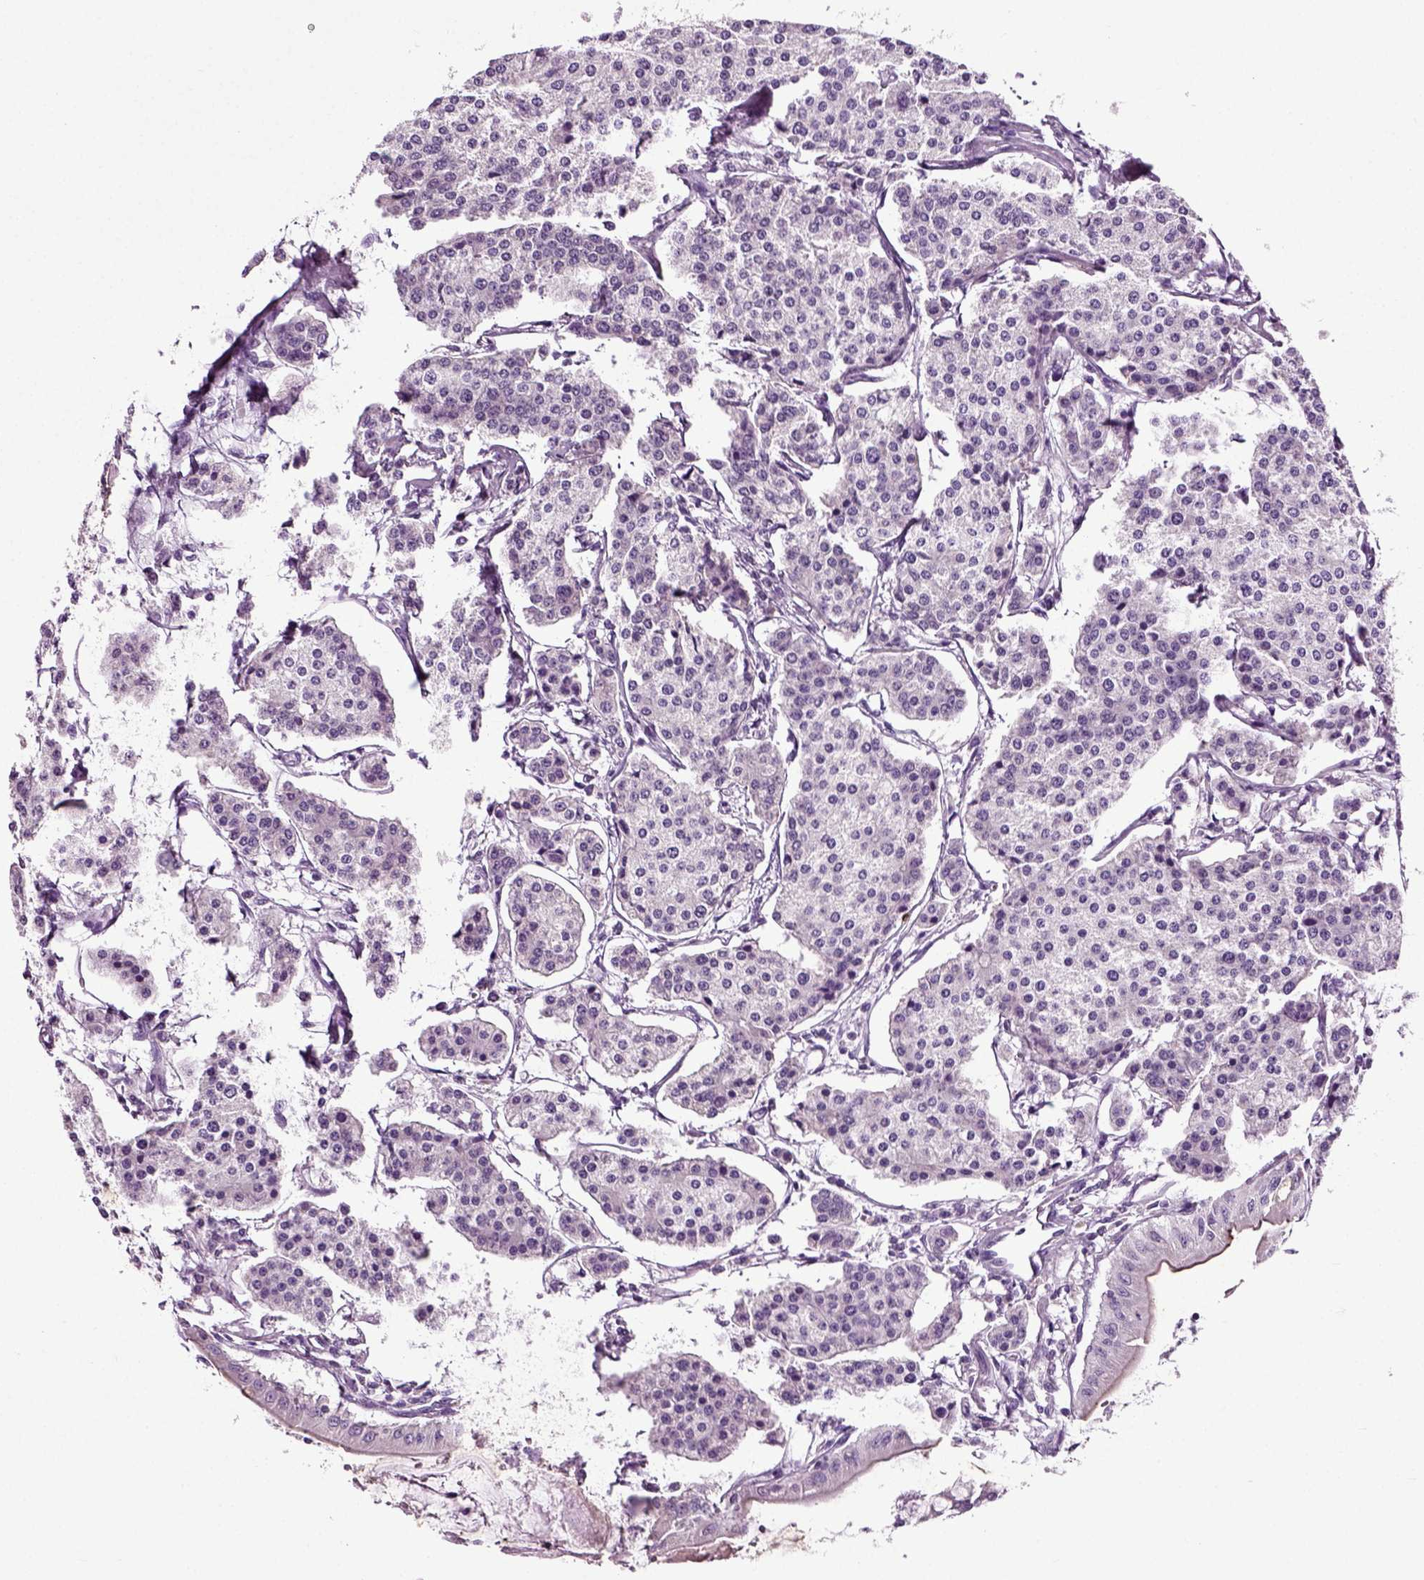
{"staining": {"intensity": "negative", "quantity": "none", "location": "none"}, "tissue": "carcinoid", "cell_type": "Tumor cells", "image_type": "cancer", "snomed": [{"axis": "morphology", "description": "Carcinoid, malignant, NOS"}, {"axis": "topography", "description": "Small intestine"}], "caption": "An immunohistochemistry (IHC) photomicrograph of carcinoid (malignant) is shown. There is no staining in tumor cells of carcinoid (malignant).", "gene": "SPATA17", "patient": {"sex": "female", "age": 65}}